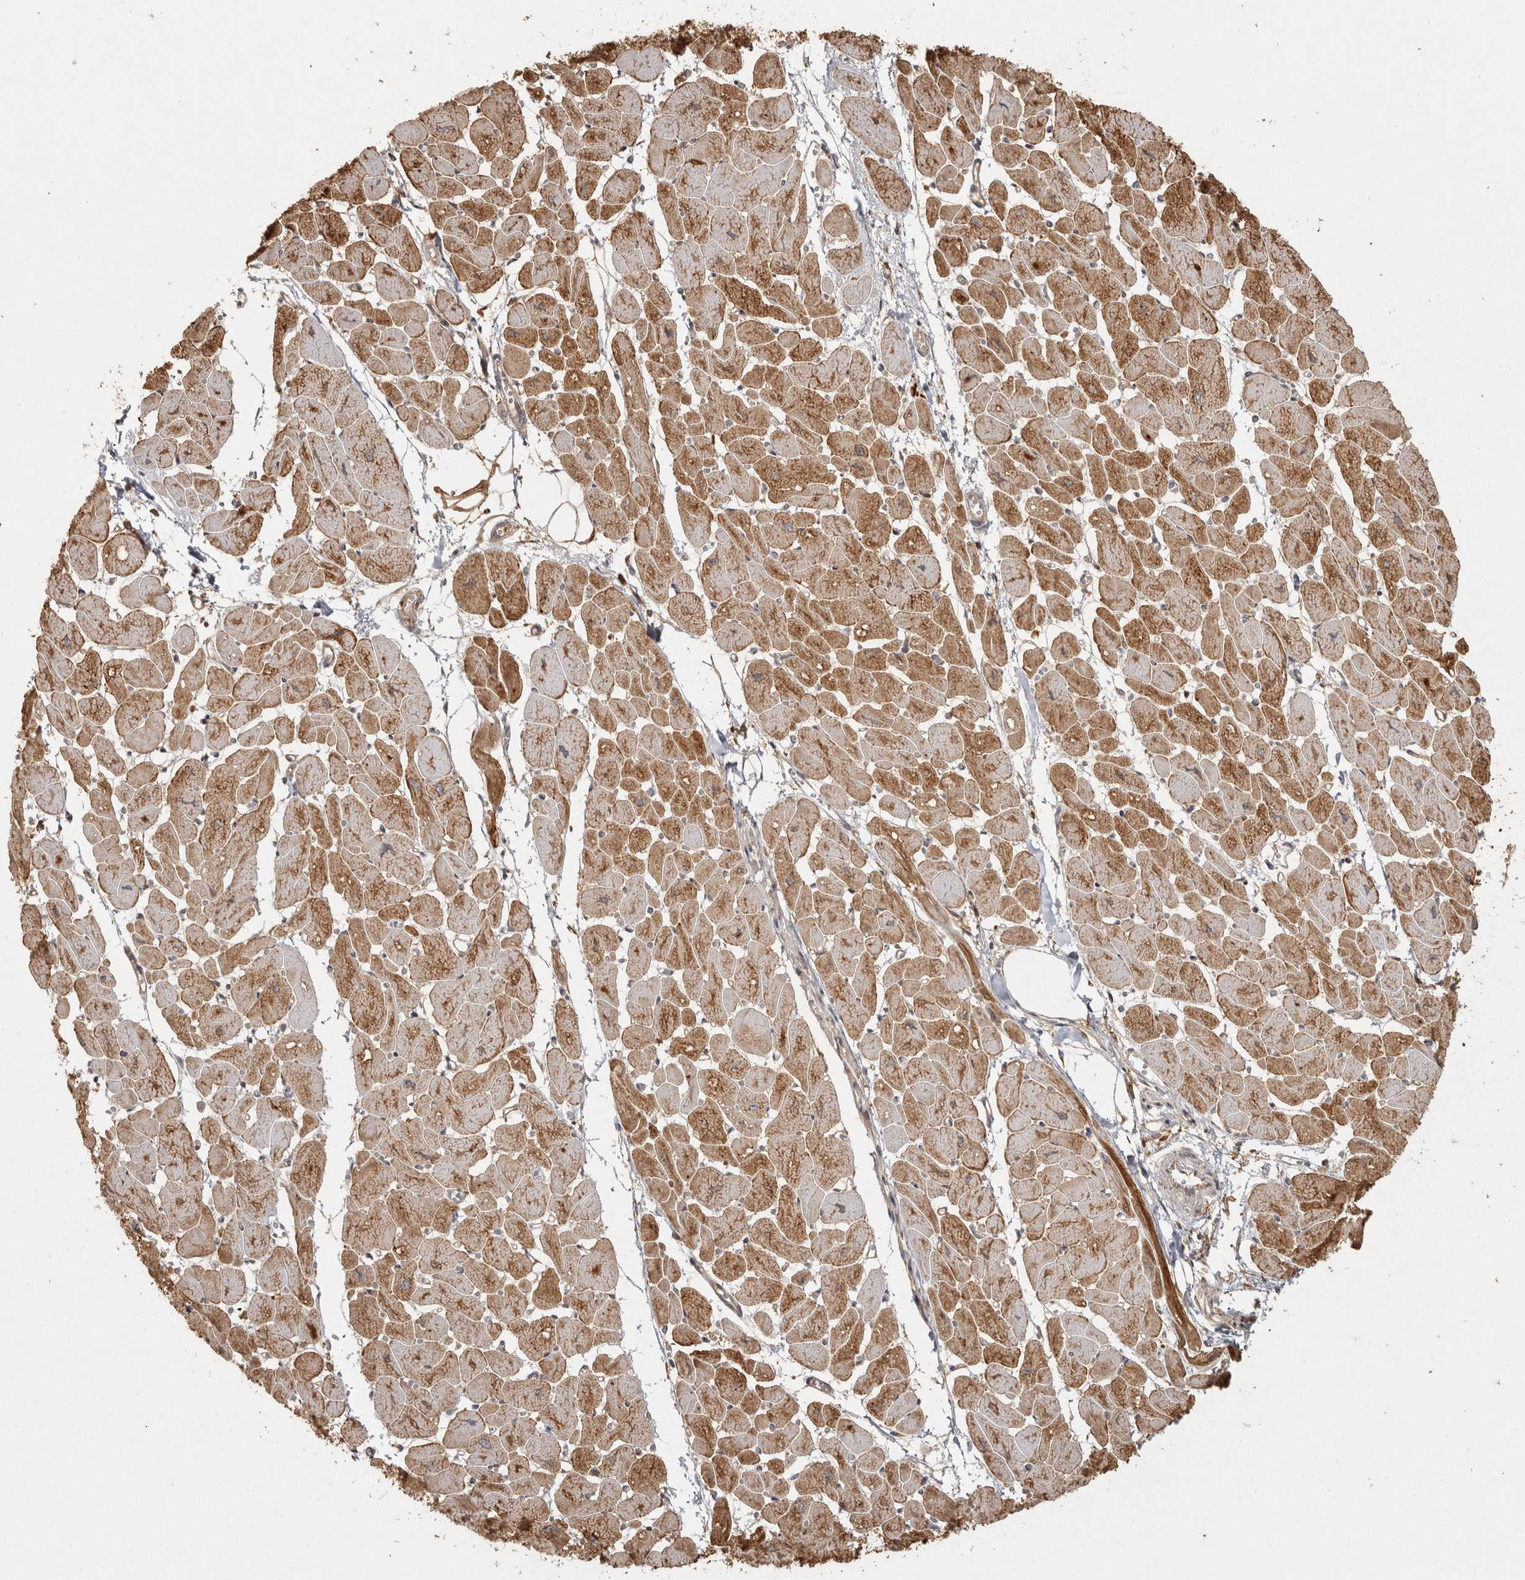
{"staining": {"intensity": "strong", "quantity": ">75%", "location": "cytoplasmic/membranous"}, "tissue": "heart muscle", "cell_type": "Cardiomyocytes", "image_type": "normal", "snomed": [{"axis": "morphology", "description": "Normal tissue, NOS"}, {"axis": "topography", "description": "Heart"}], "caption": "This image displays normal heart muscle stained with immunohistochemistry (IHC) to label a protein in brown. The cytoplasmic/membranous of cardiomyocytes show strong positivity for the protein. Nuclei are counter-stained blue.", "gene": "CAMSAP2", "patient": {"sex": "female", "age": 54}}